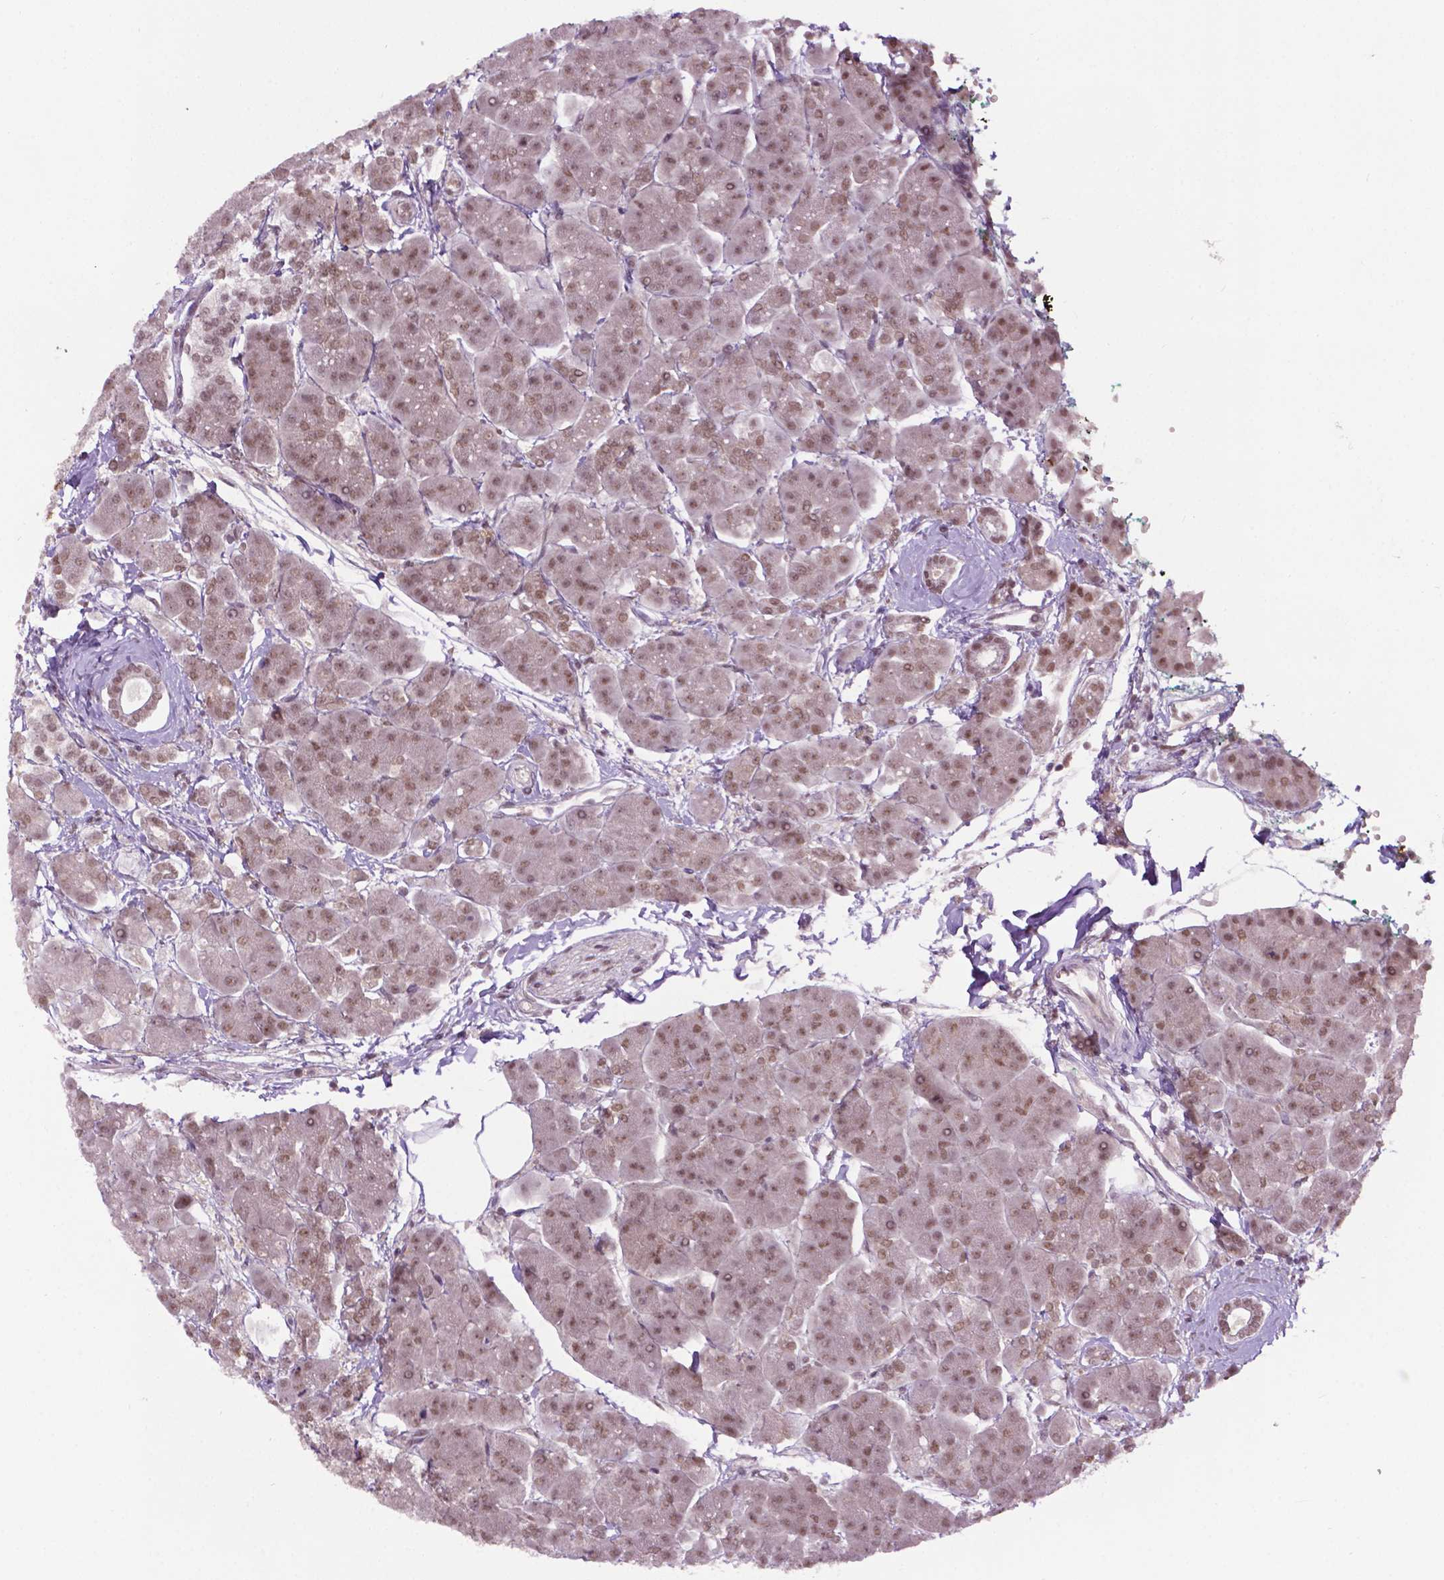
{"staining": {"intensity": "moderate", "quantity": ">75%", "location": "nuclear"}, "tissue": "pancreas", "cell_type": "Exocrine glandular cells", "image_type": "normal", "snomed": [{"axis": "morphology", "description": "Normal tissue, NOS"}, {"axis": "topography", "description": "Adipose tissue"}, {"axis": "topography", "description": "Pancreas"}, {"axis": "topography", "description": "Peripheral nerve tissue"}], "caption": "Brown immunohistochemical staining in unremarkable human pancreas exhibits moderate nuclear positivity in about >75% of exocrine glandular cells. (Stains: DAB (3,3'-diaminobenzidine) in brown, nuclei in blue, Microscopy: brightfield microscopy at high magnification).", "gene": "UBQLN4", "patient": {"sex": "female", "age": 58}}